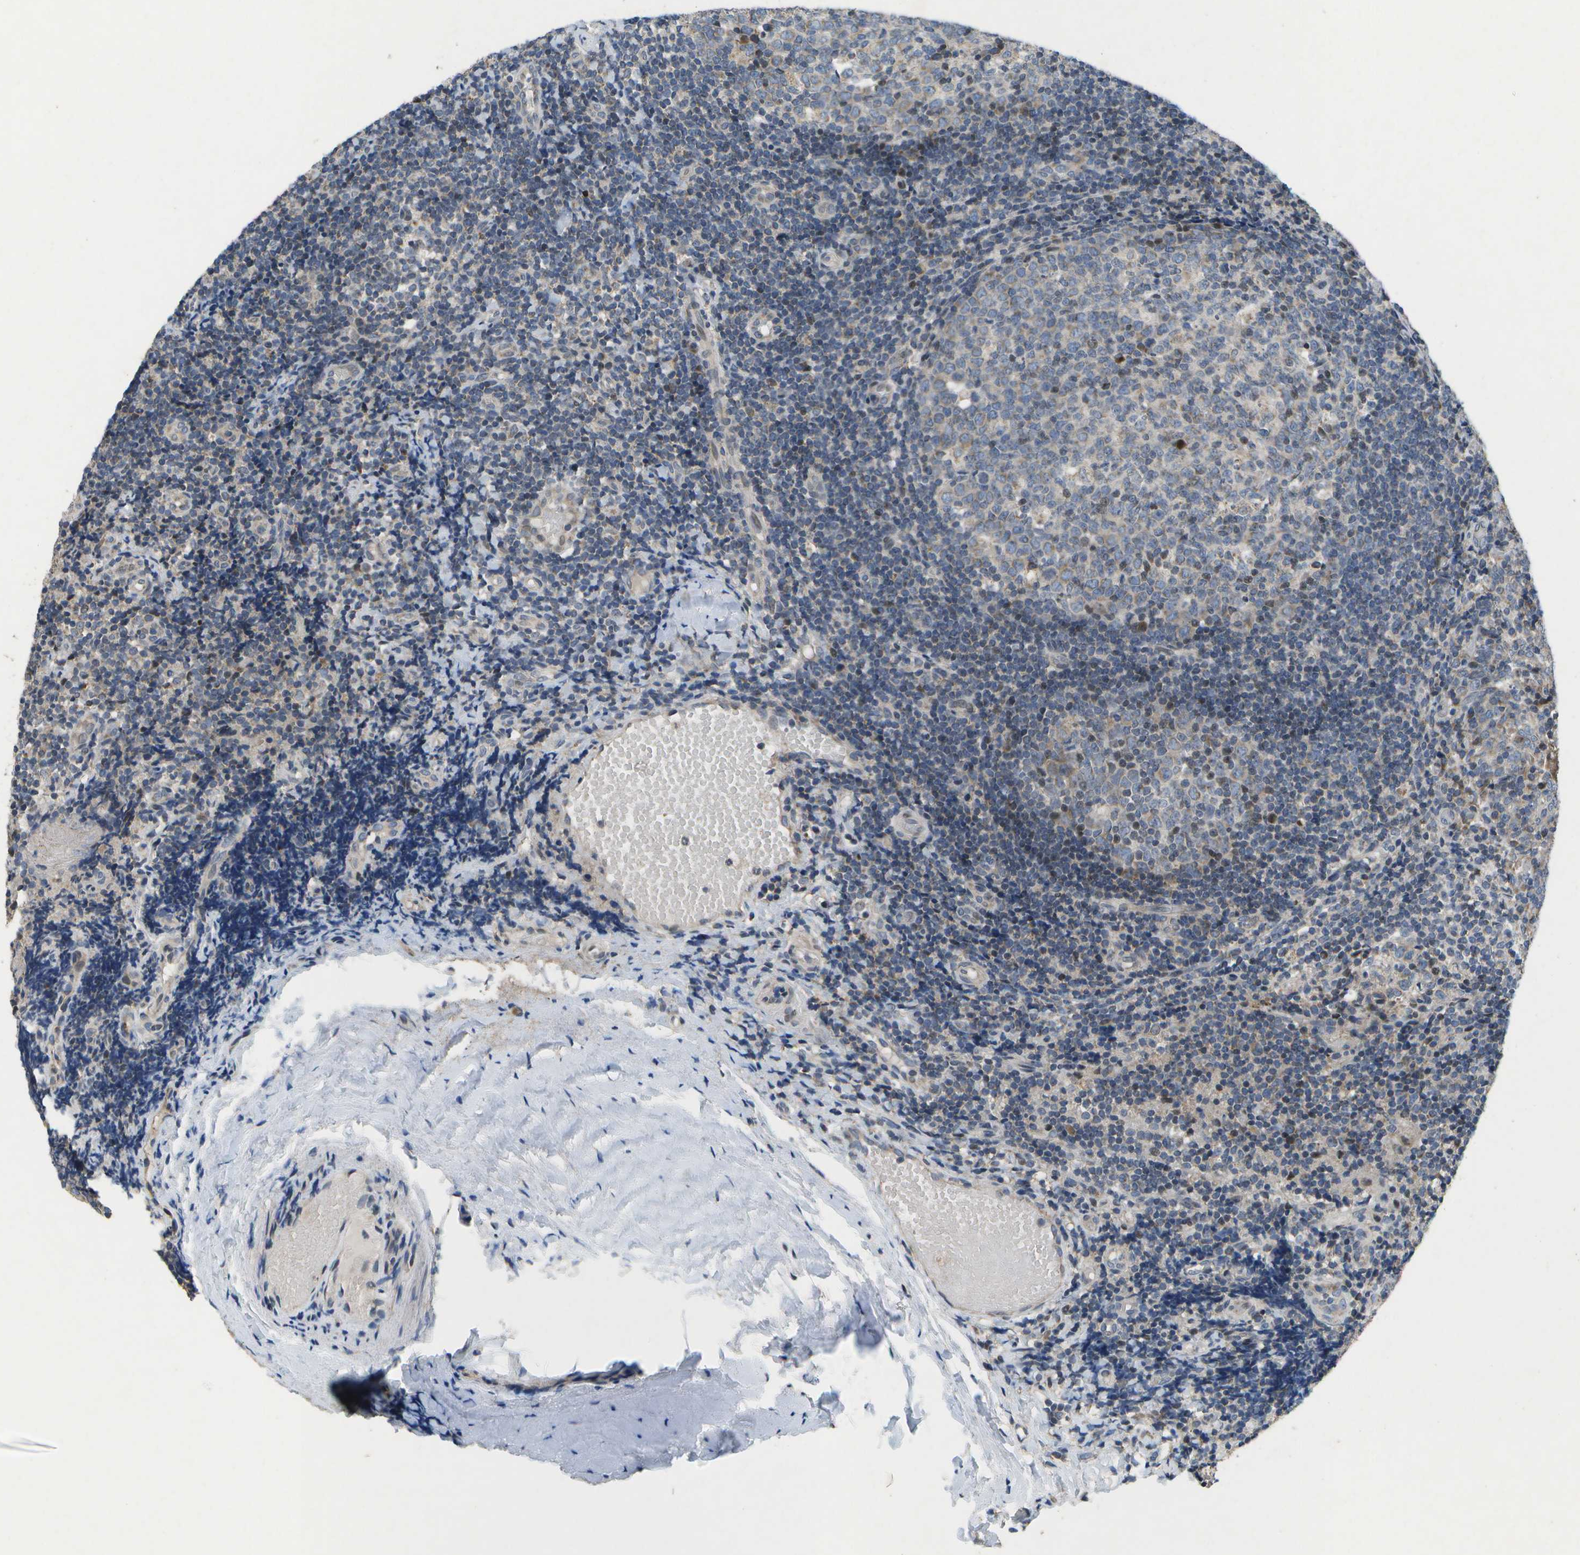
{"staining": {"intensity": "moderate", "quantity": "25%-75%", "location": "cytoplasmic/membranous,nuclear"}, "tissue": "tonsil", "cell_type": "Germinal center cells", "image_type": "normal", "snomed": [{"axis": "morphology", "description": "Normal tissue, NOS"}, {"axis": "topography", "description": "Tonsil"}], "caption": "Normal tonsil was stained to show a protein in brown. There is medium levels of moderate cytoplasmic/membranous,nuclear positivity in approximately 25%-75% of germinal center cells.", "gene": "HADHA", "patient": {"sex": "female", "age": 19}}